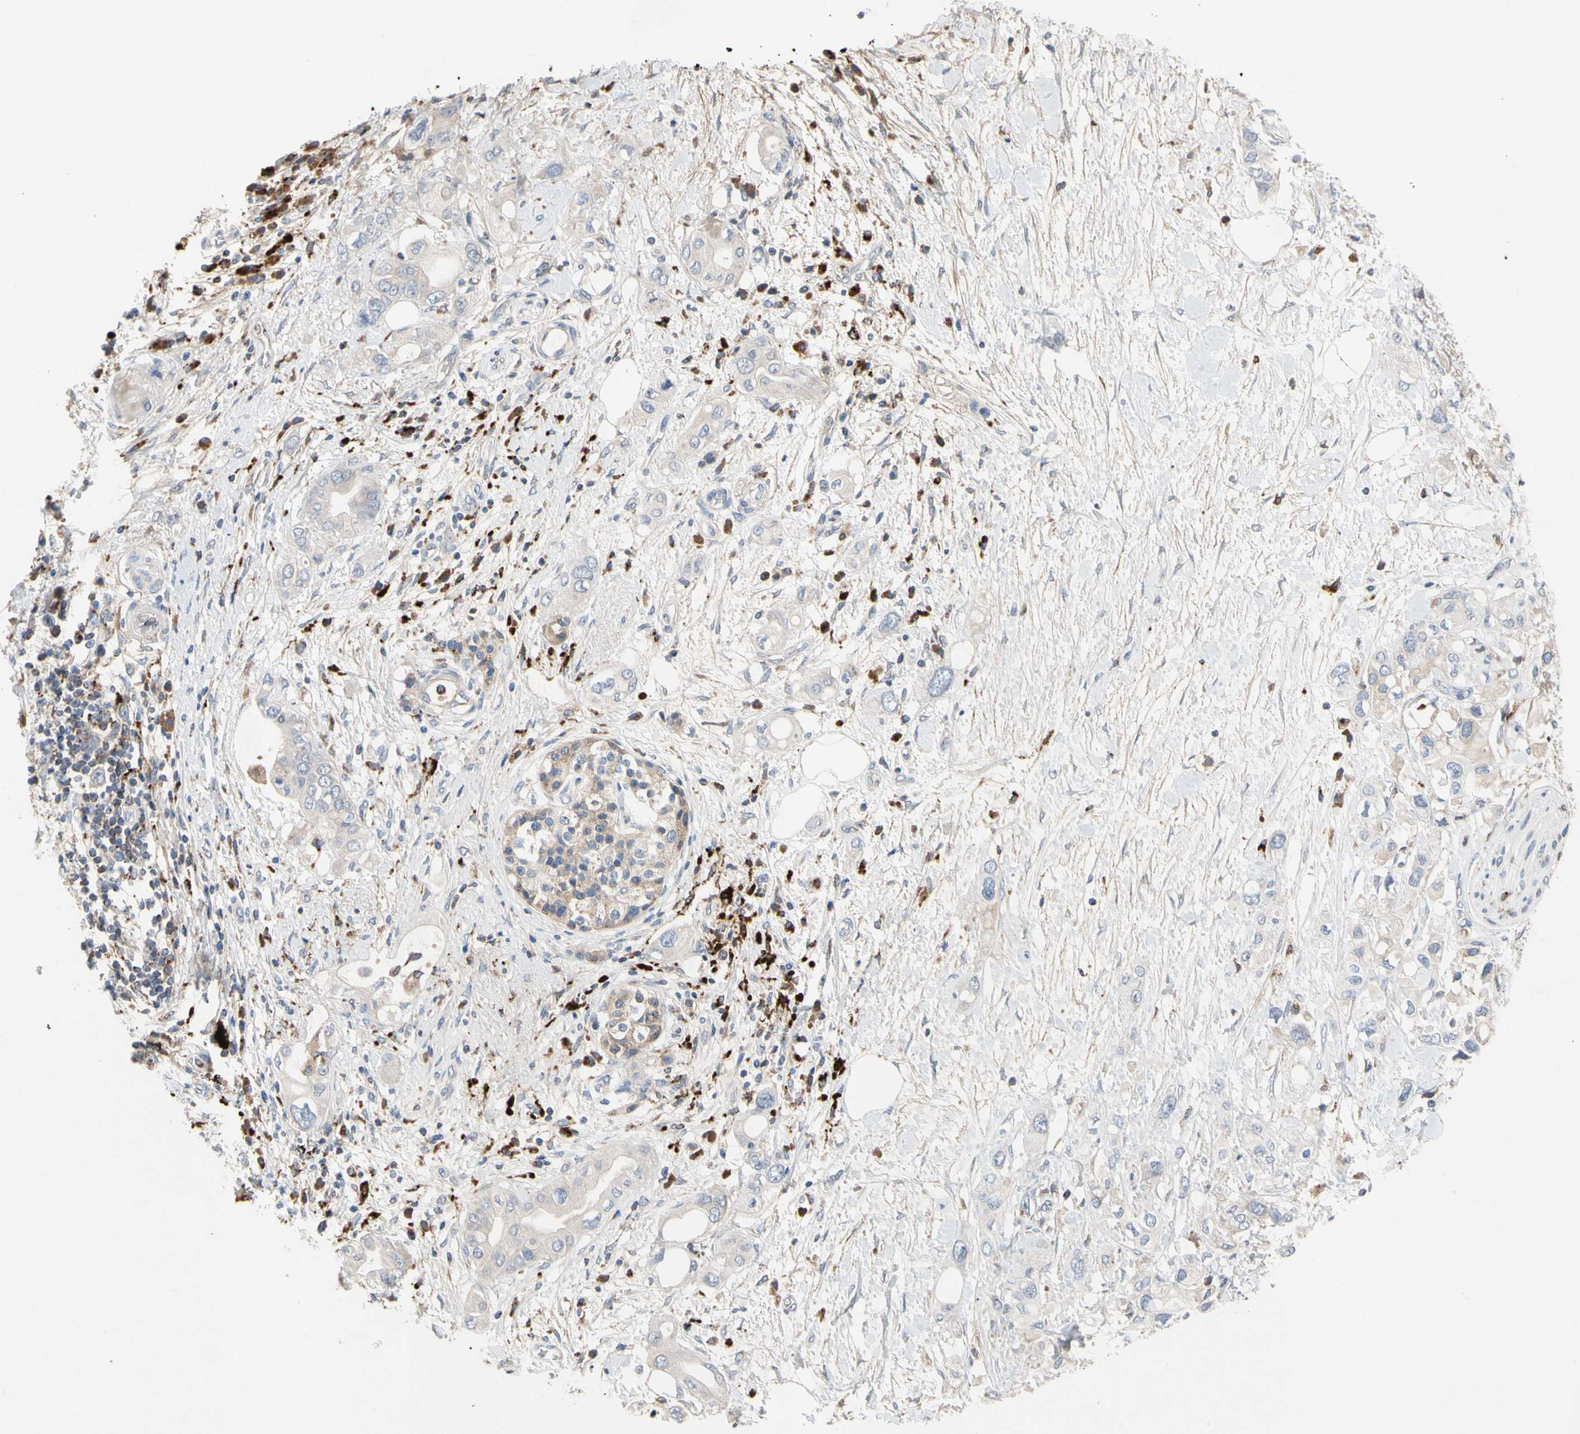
{"staining": {"intensity": "negative", "quantity": "none", "location": "none"}, "tissue": "pancreatic cancer", "cell_type": "Tumor cells", "image_type": "cancer", "snomed": [{"axis": "morphology", "description": "Adenocarcinoma, NOS"}, {"axis": "topography", "description": "Pancreas"}], "caption": "Tumor cells are negative for protein expression in human pancreatic cancer.", "gene": "ADA2", "patient": {"sex": "female", "age": 56}}